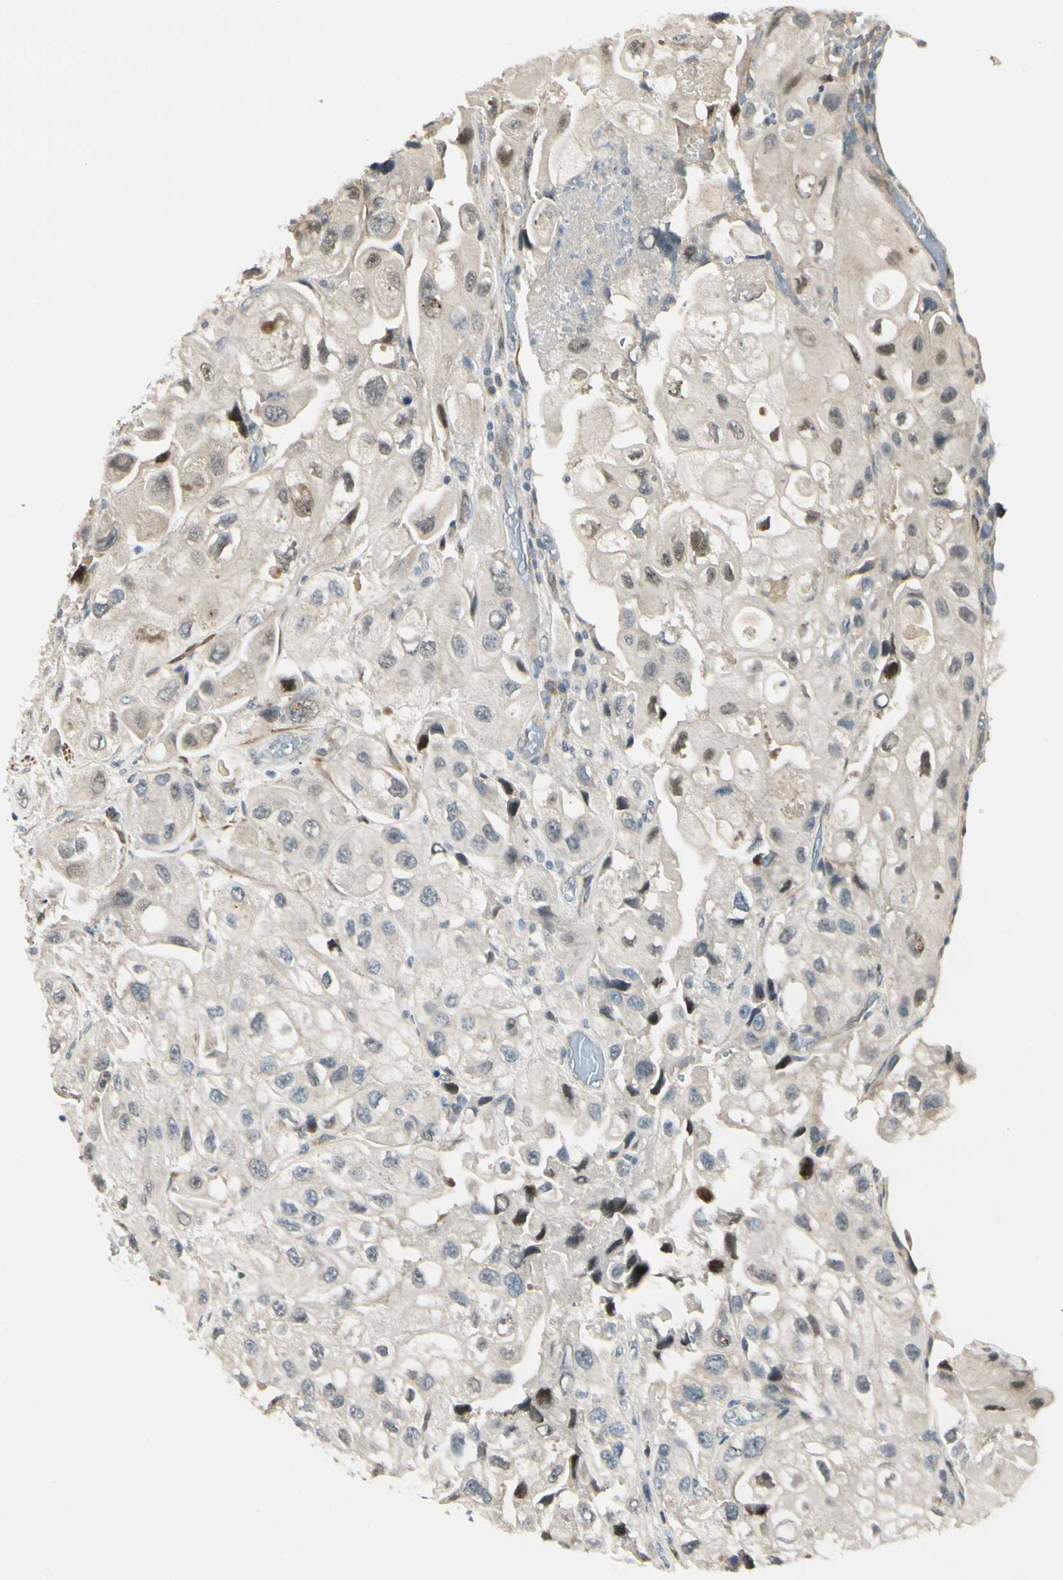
{"staining": {"intensity": "strong", "quantity": "<25%", "location": "nuclear"}, "tissue": "urothelial cancer", "cell_type": "Tumor cells", "image_type": "cancer", "snomed": [{"axis": "morphology", "description": "Urothelial carcinoma, High grade"}, {"axis": "topography", "description": "Urinary bladder"}], "caption": "Immunohistochemical staining of human high-grade urothelial carcinoma demonstrates medium levels of strong nuclear expression in about <25% of tumor cells.", "gene": "P4HA3", "patient": {"sex": "female", "age": 64}}